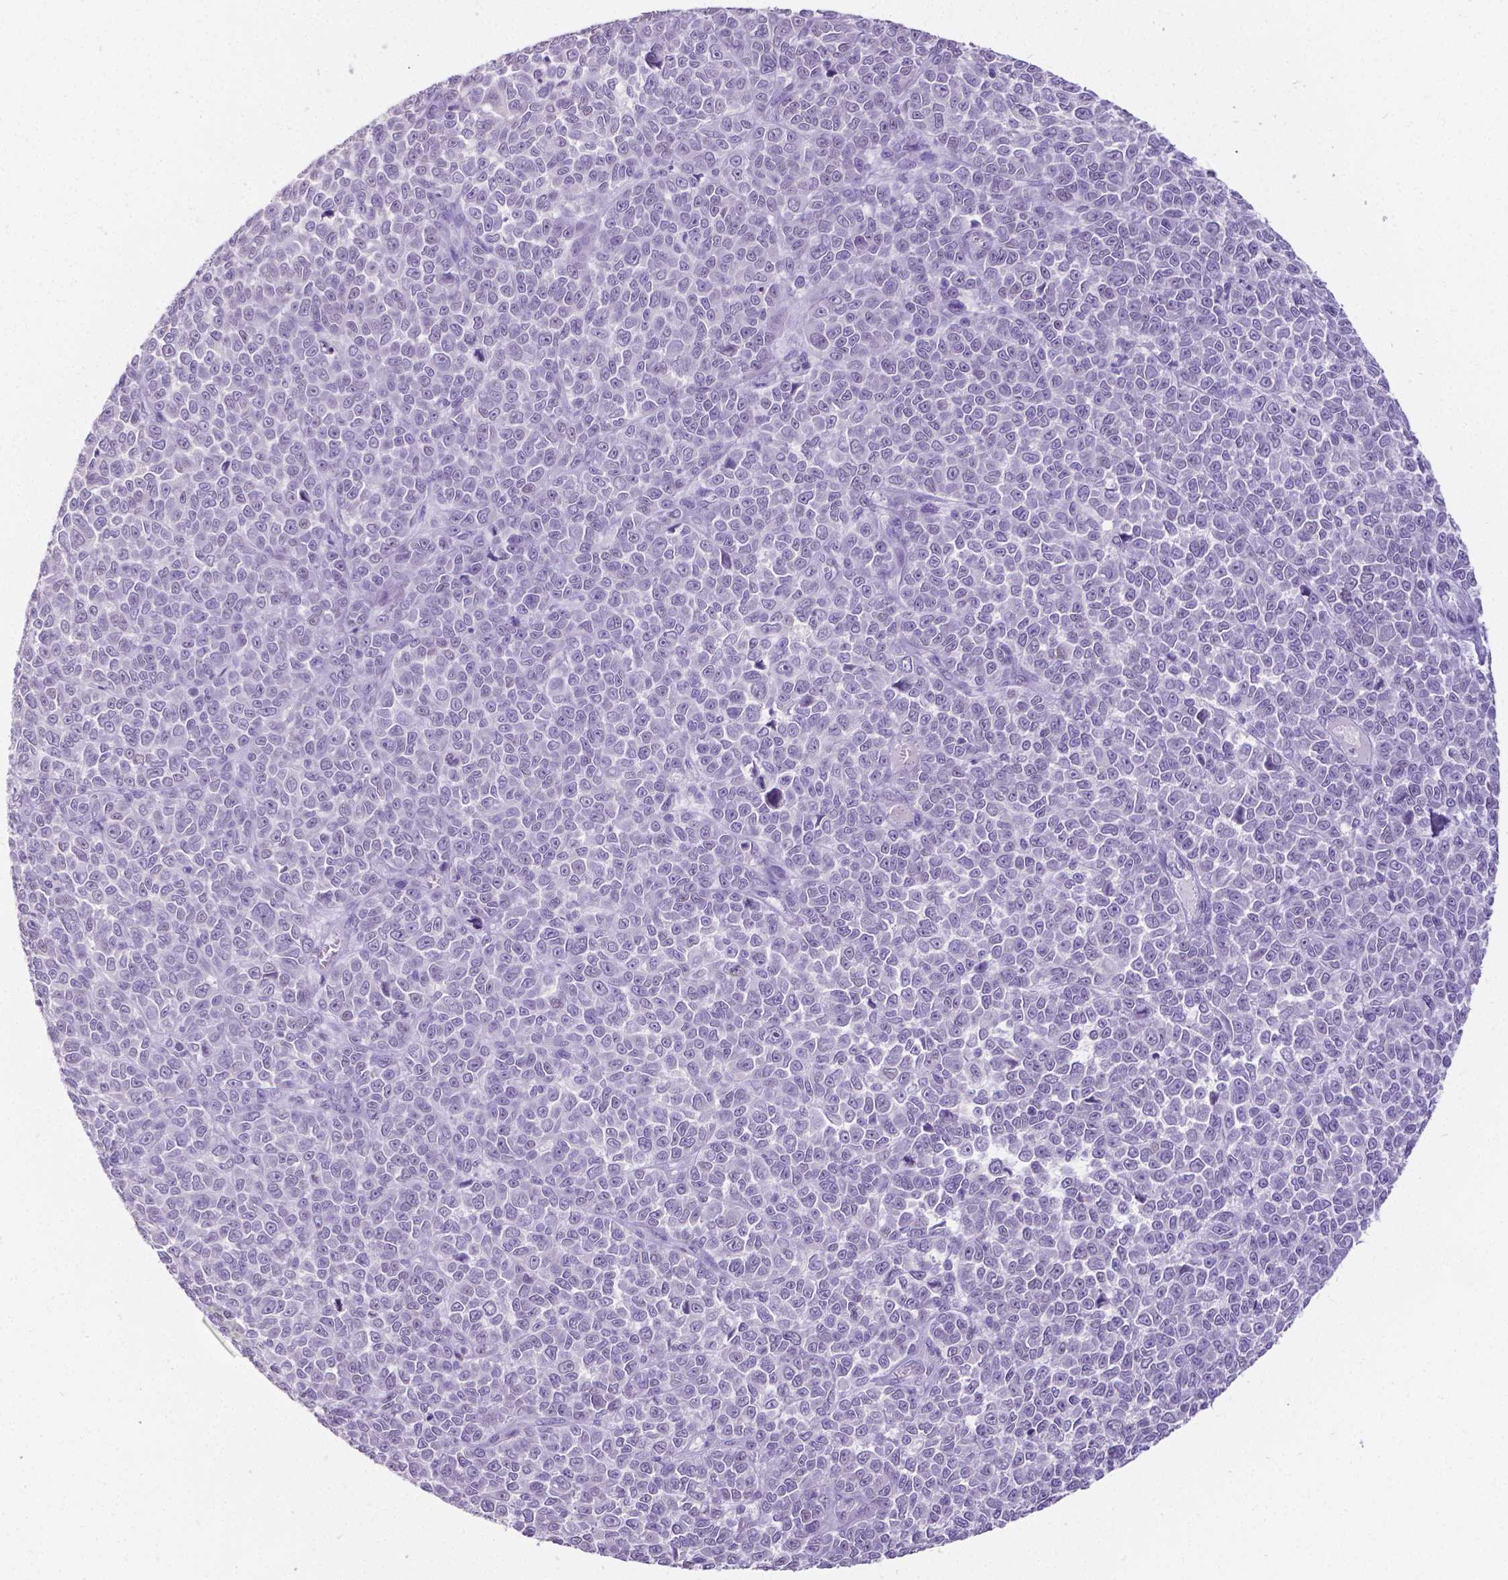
{"staining": {"intensity": "negative", "quantity": "none", "location": "none"}, "tissue": "melanoma", "cell_type": "Tumor cells", "image_type": "cancer", "snomed": [{"axis": "morphology", "description": "Malignant melanoma, NOS"}, {"axis": "topography", "description": "Skin"}], "caption": "Immunohistochemistry of human malignant melanoma demonstrates no staining in tumor cells.", "gene": "SATB2", "patient": {"sex": "female", "age": 95}}